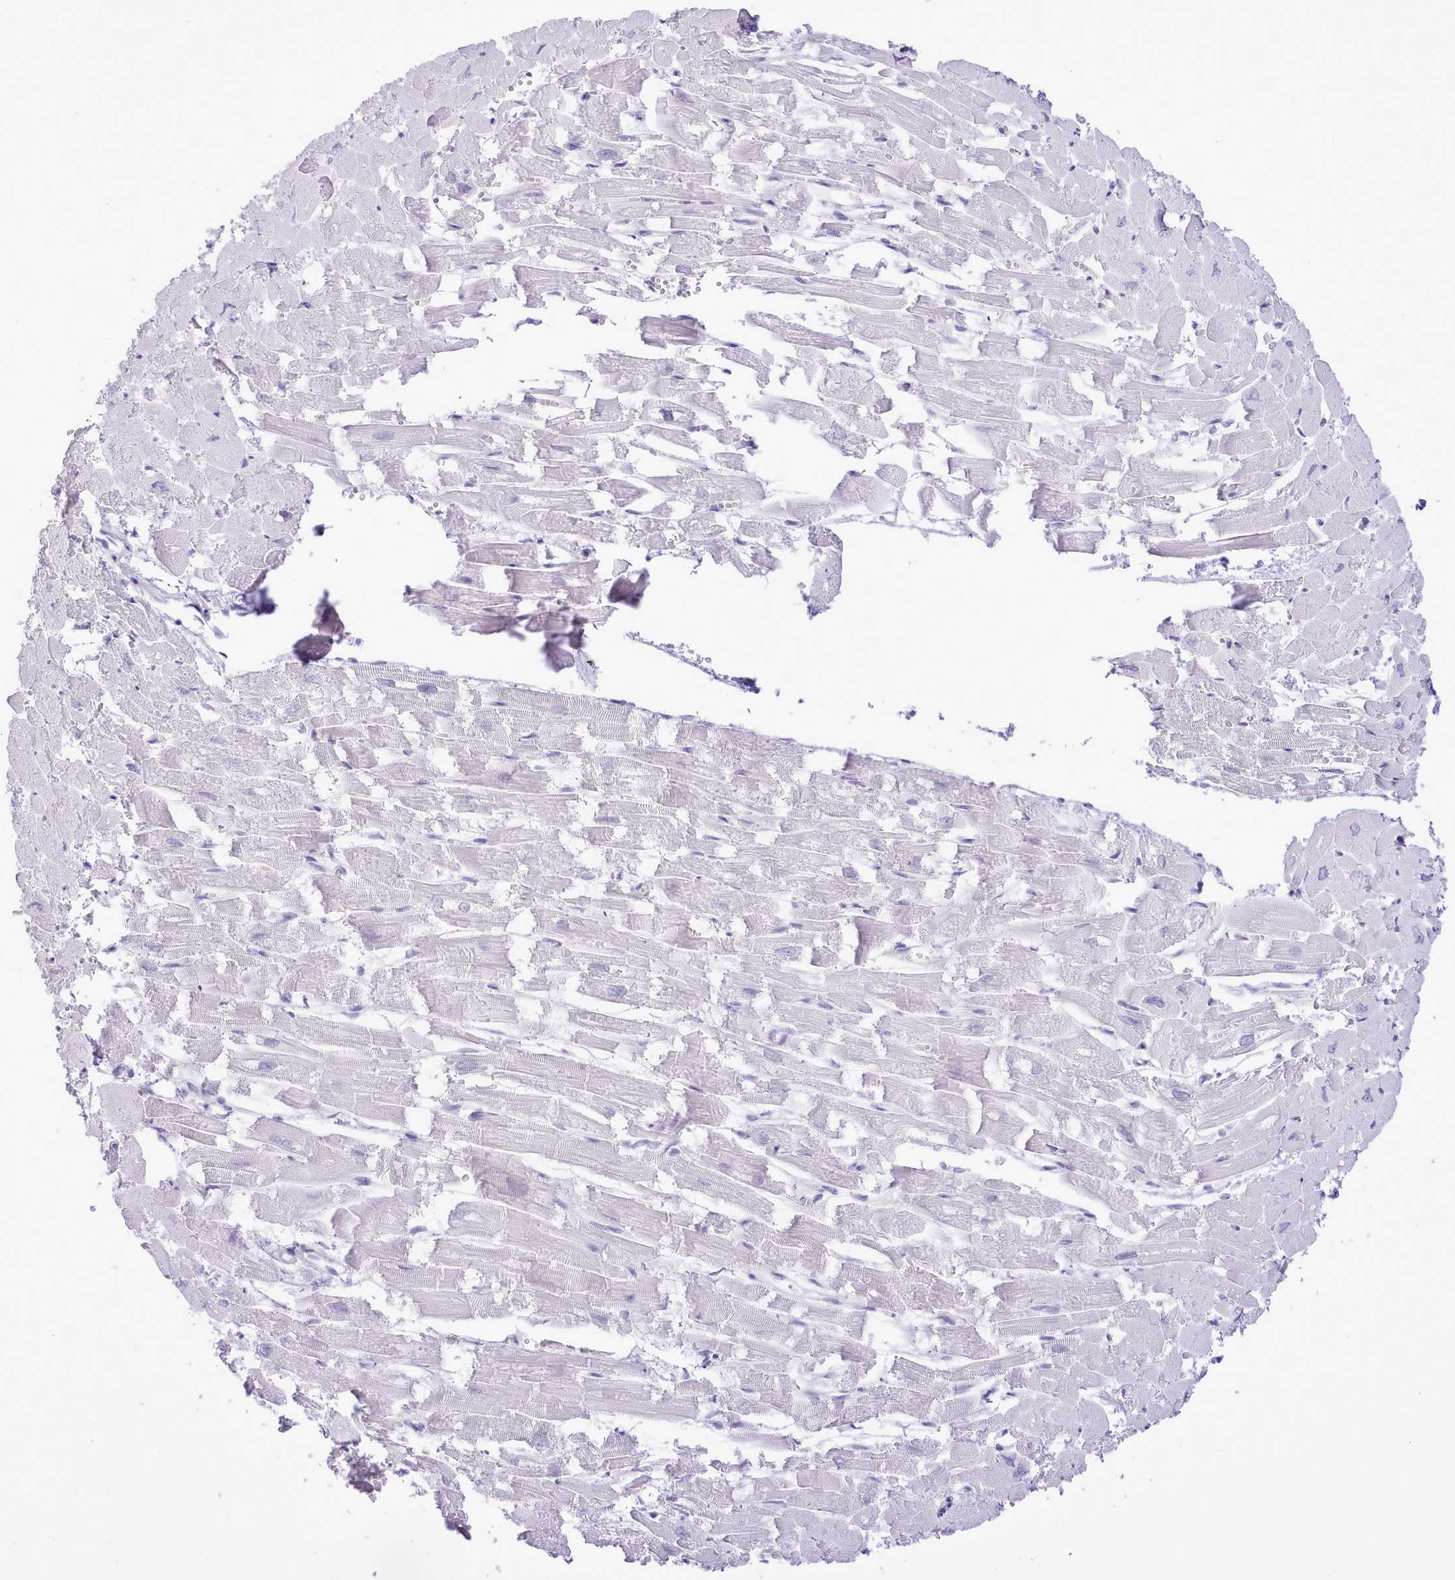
{"staining": {"intensity": "negative", "quantity": "none", "location": "none"}, "tissue": "heart muscle", "cell_type": "Cardiomyocytes", "image_type": "normal", "snomed": [{"axis": "morphology", "description": "Normal tissue, NOS"}, {"axis": "topography", "description": "Heart"}], "caption": "Immunohistochemistry (IHC) photomicrograph of normal heart muscle stained for a protein (brown), which displays no positivity in cardiomyocytes.", "gene": "MDFI", "patient": {"sex": "male", "age": 54}}